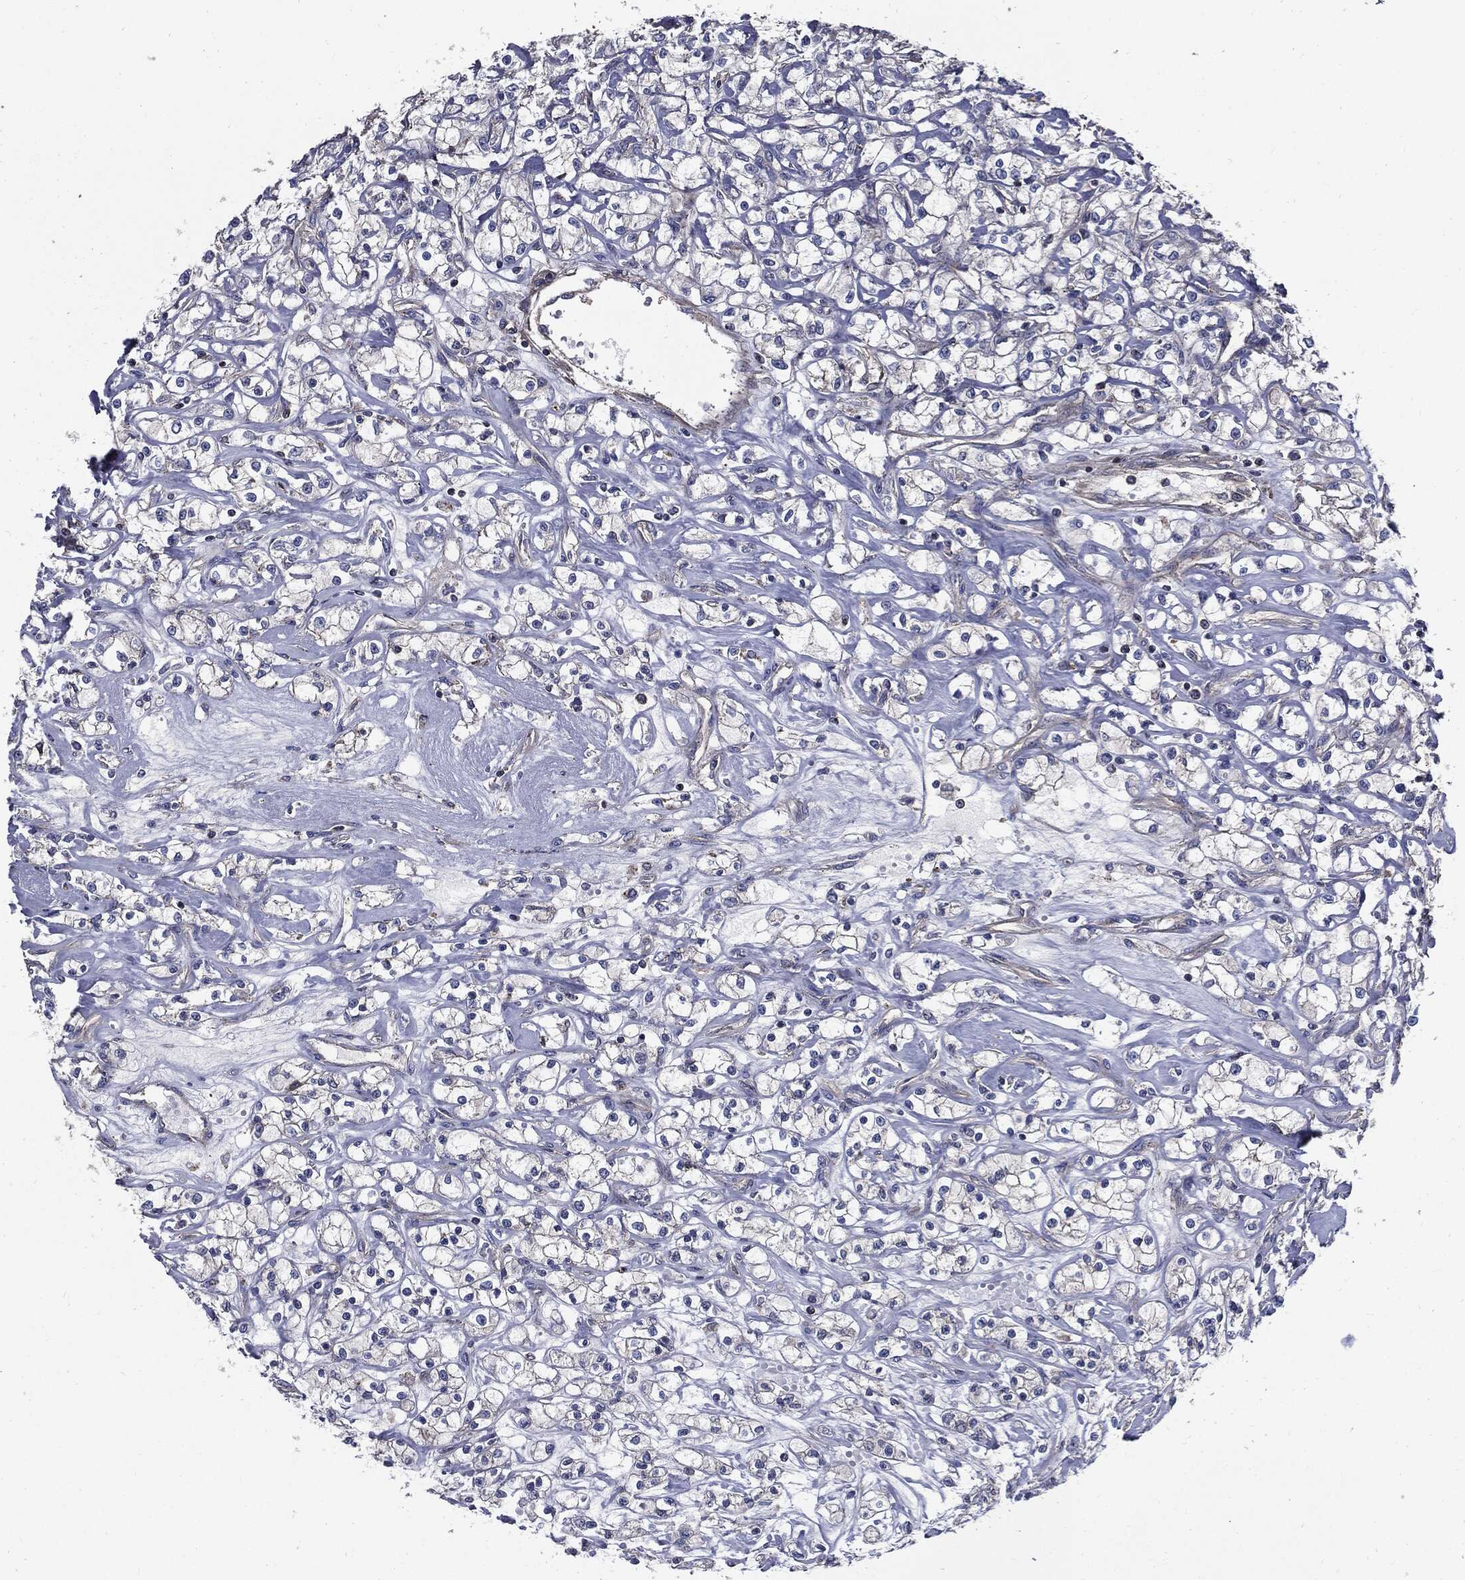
{"staining": {"intensity": "negative", "quantity": "none", "location": "none"}, "tissue": "renal cancer", "cell_type": "Tumor cells", "image_type": "cancer", "snomed": [{"axis": "morphology", "description": "Adenocarcinoma, NOS"}, {"axis": "topography", "description": "Kidney"}], "caption": "Immunohistochemistry (IHC) of renal adenocarcinoma demonstrates no staining in tumor cells. (Brightfield microscopy of DAB (3,3'-diaminobenzidine) immunohistochemistry (IHC) at high magnification).", "gene": "PDCD6IP", "patient": {"sex": "female", "age": 59}}